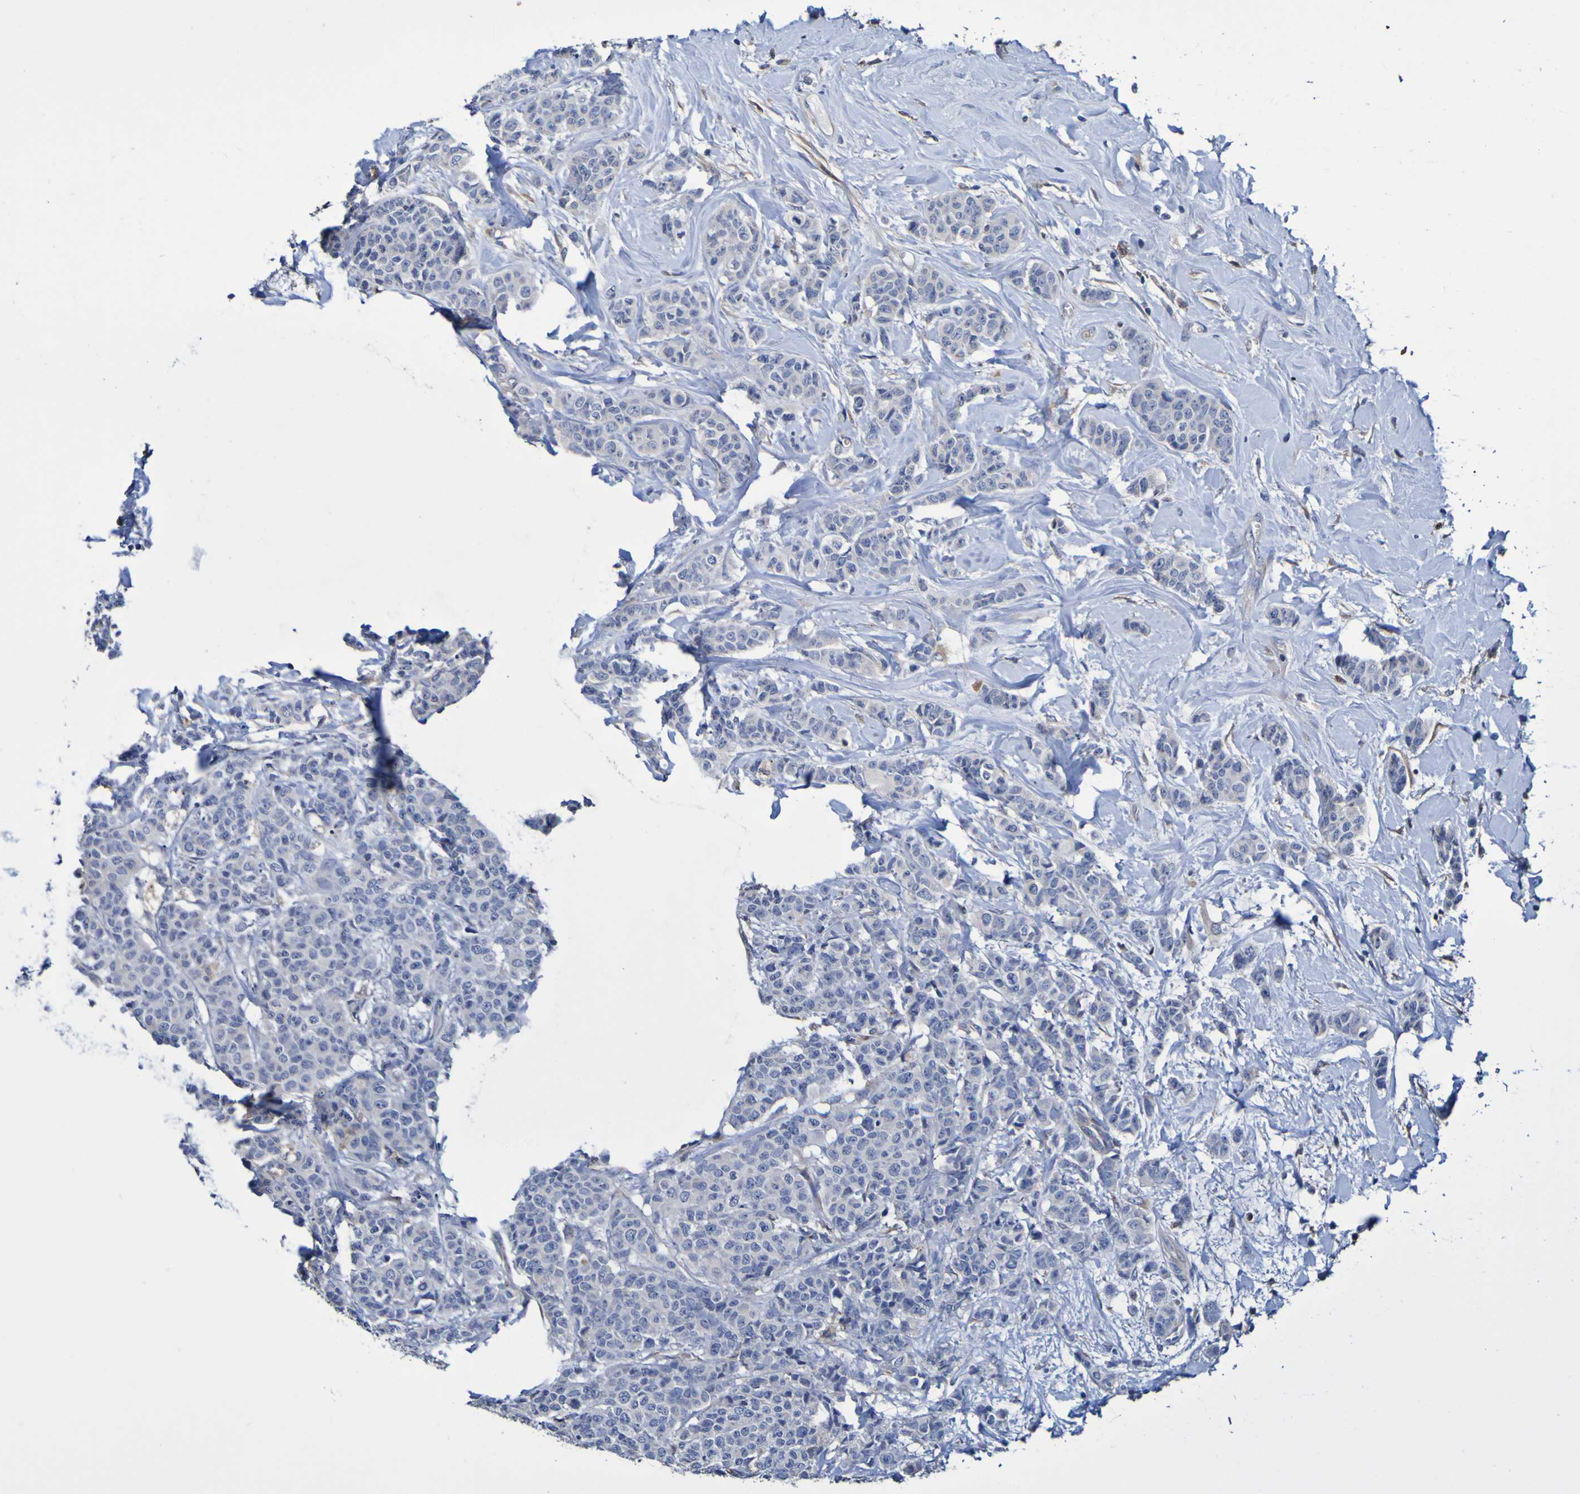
{"staining": {"intensity": "negative", "quantity": "none", "location": "none"}, "tissue": "breast cancer", "cell_type": "Tumor cells", "image_type": "cancer", "snomed": [{"axis": "morphology", "description": "Normal tissue, NOS"}, {"axis": "morphology", "description": "Duct carcinoma"}, {"axis": "topography", "description": "Breast"}], "caption": "High power microscopy histopathology image of an IHC photomicrograph of breast infiltrating ductal carcinoma, revealing no significant staining in tumor cells.", "gene": "METAP2", "patient": {"sex": "female", "age": 40}}